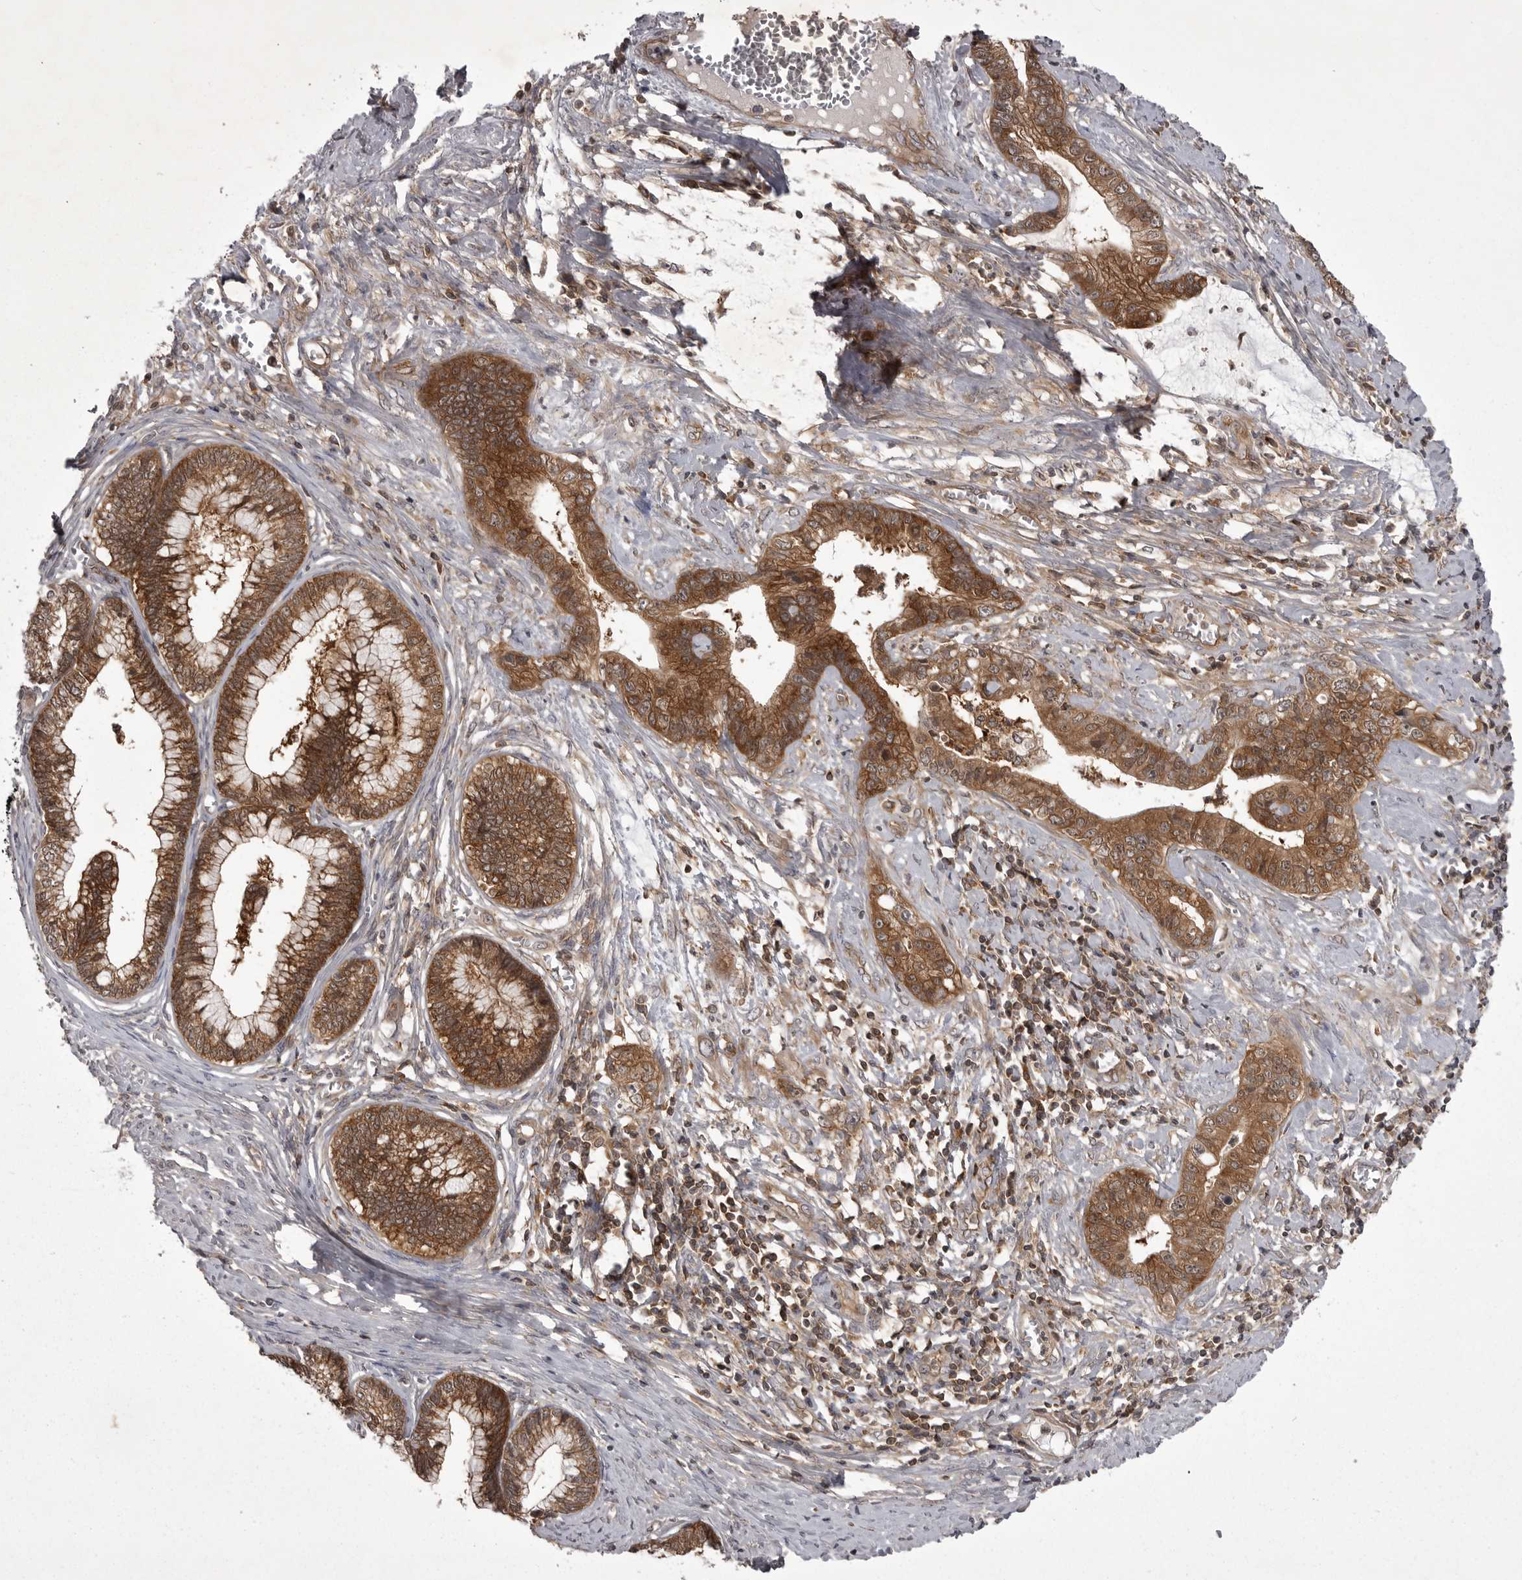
{"staining": {"intensity": "strong", "quantity": ">75%", "location": "cytoplasmic/membranous"}, "tissue": "cervical cancer", "cell_type": "Tumor cells", "image_type": "cancer", "snomed": [{"axis": "morphology", "description": "Adenocarcinoma, NOS"}, {"axis": "topography", "description": "Cervix"}], "caption": "The image shows immunohistochemical staining of cervical cancer. There is strong cytoplasmic/membranous positivity is identified in approximately >75% of tumor cells. Nuclei are stained in blue.", "gene": "STK24", "patient": {"sex": "female", "age": 44}}